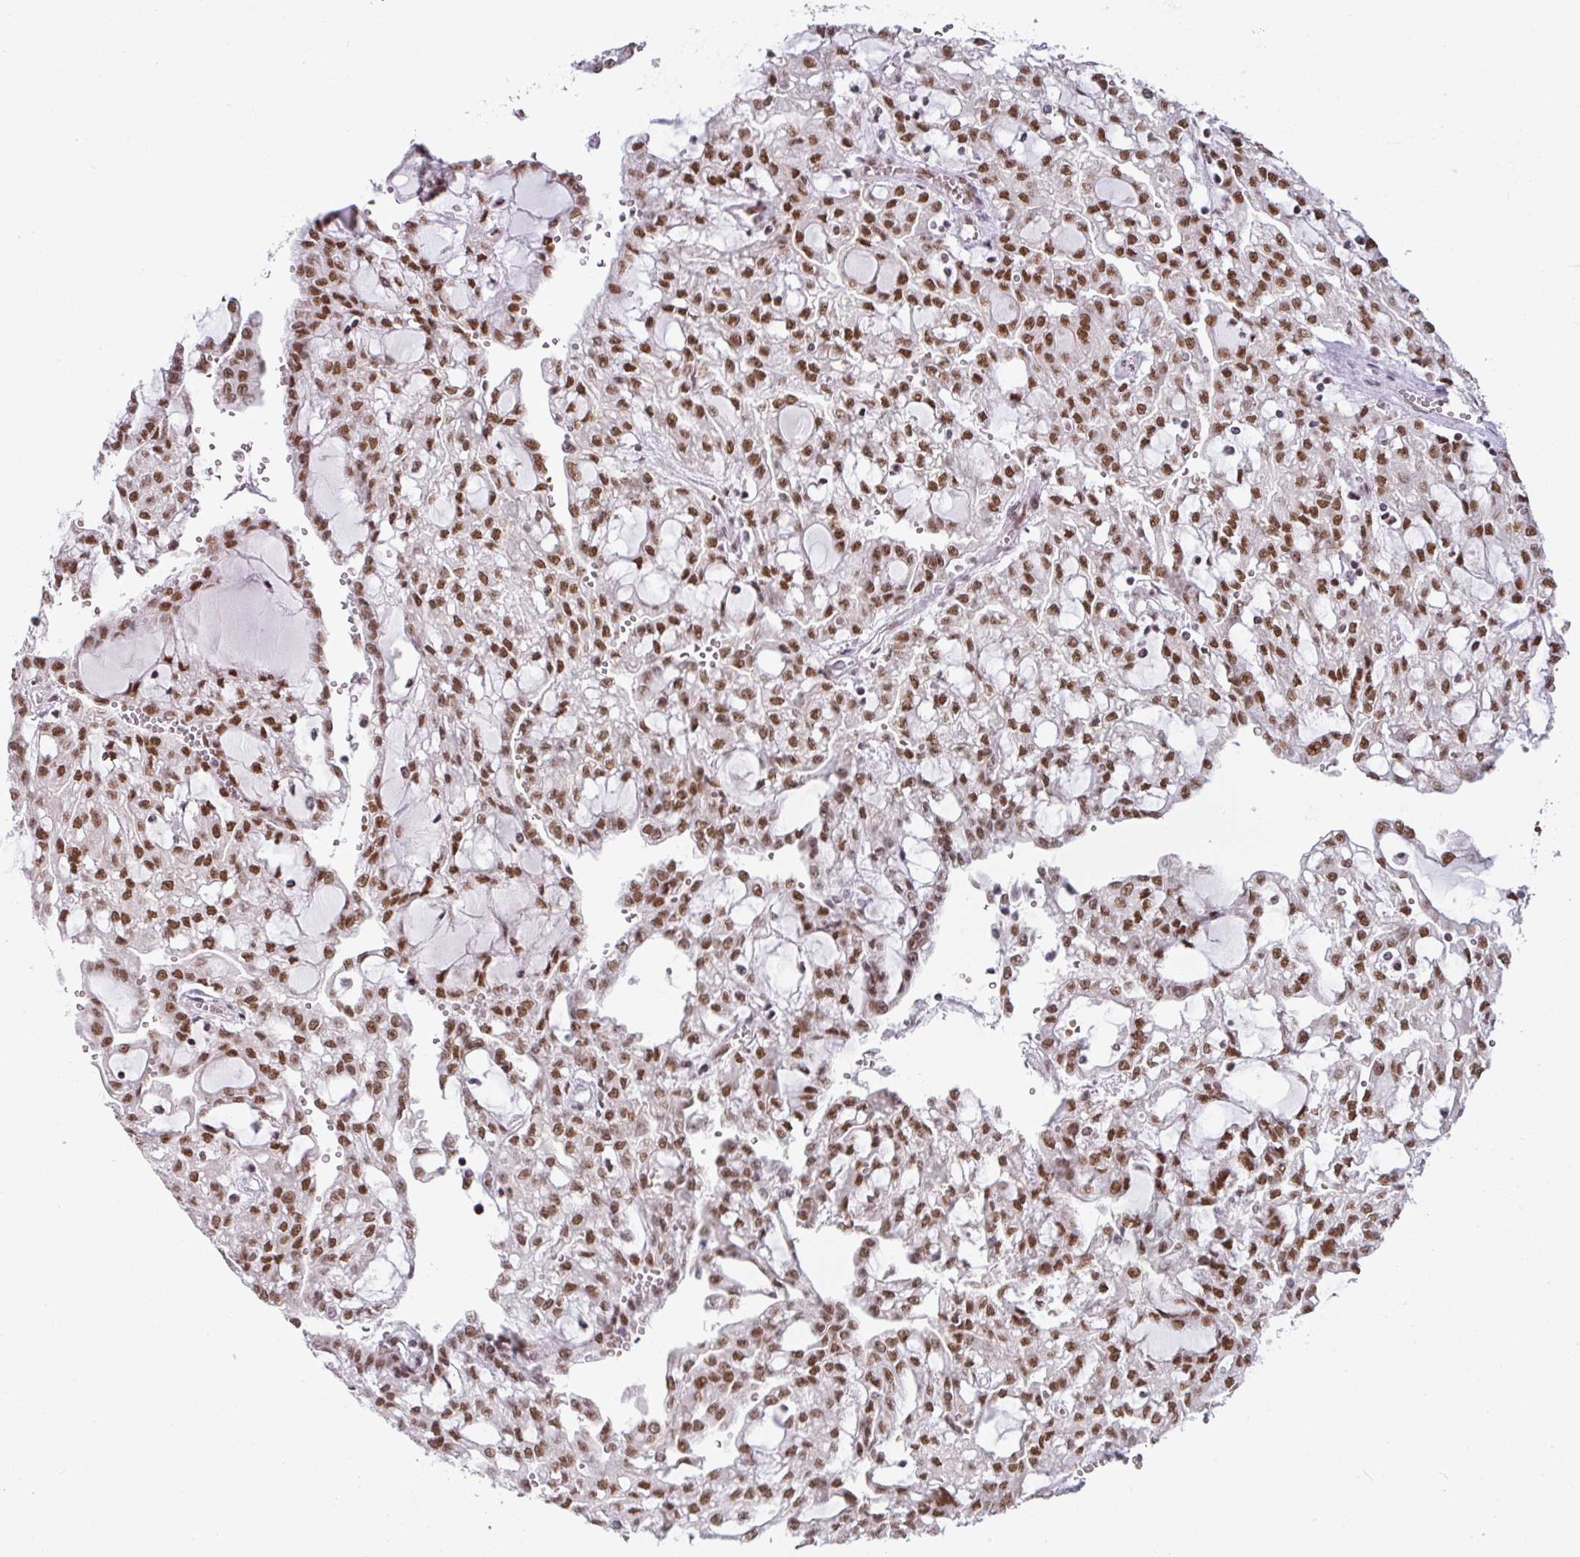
{"staining": {"intensity": "moderate", "quantity": ">75%", "location": "nuclear"}, "tissue": "renal cancer", "cell_type": "Tumor cells", "image_type": "cancer", "snomed": [{"axis": "morphology", "description": "Adenocarcinoma, NOS"}, {"axis": "topography", "description": "Kidney"}], "caption": "Moderate nuclear staining for a protein is identified in approximately >75% of tumor cells of renal adenocarcinoma using immunohistochemistry.", "gene": "NCOA5", "patient": {"sex": "male", "age": 63}}